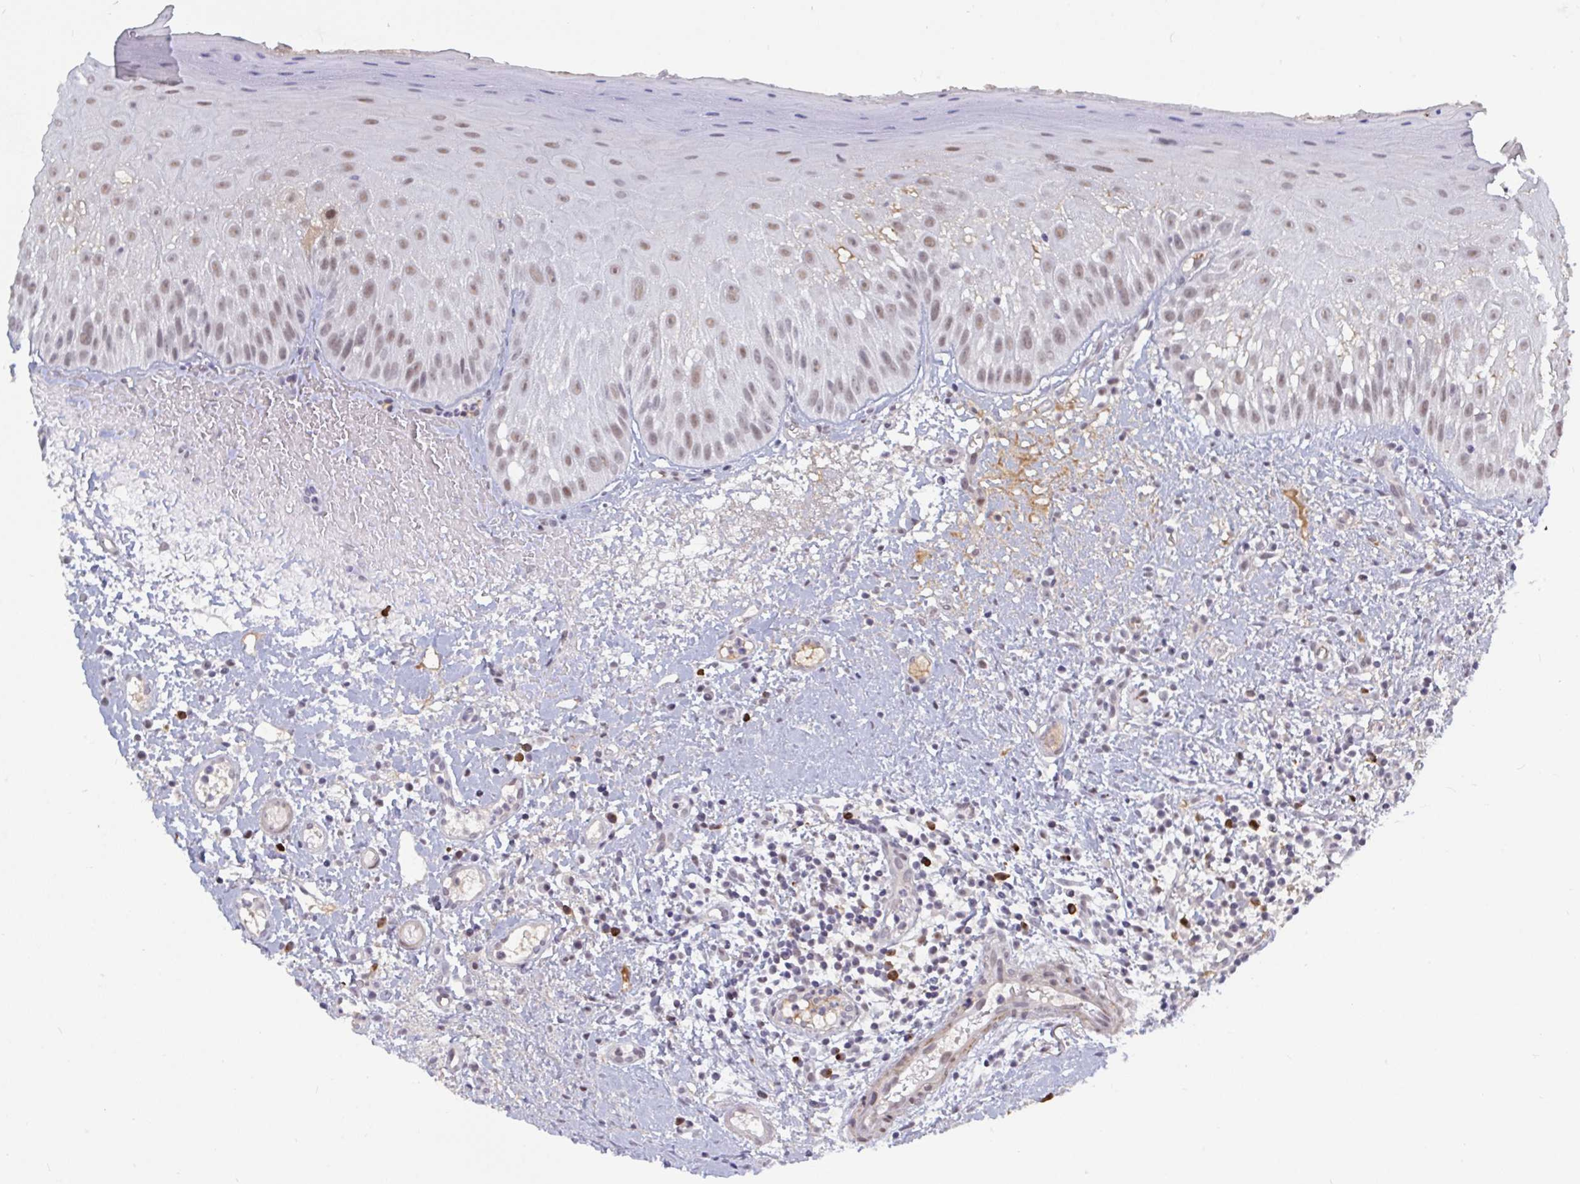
{"staining": {"intensity": "moderate", "quantity": ">75%", "location": "nuclear"}, "tissue": "oral mucosa", "cell_type": "Squamous epithelial cells", "image_type": "normal", "snomed": [{"axis": "morphology", "description": "Normal tissue, NOS"}, {"axis": "topography", "description": "Oral tissue"}, {"axis": "topography", "description": "Tounge, NOS"}], "caption": "Immunohistochemical staining of unremarkable oral mucosa shows >75% levels of moderate nuclear protein positivity in approximately >75% of squamous epithelial cells.", "gene": "BCL7B", "patient": {"sex": "male", "age": 83}}